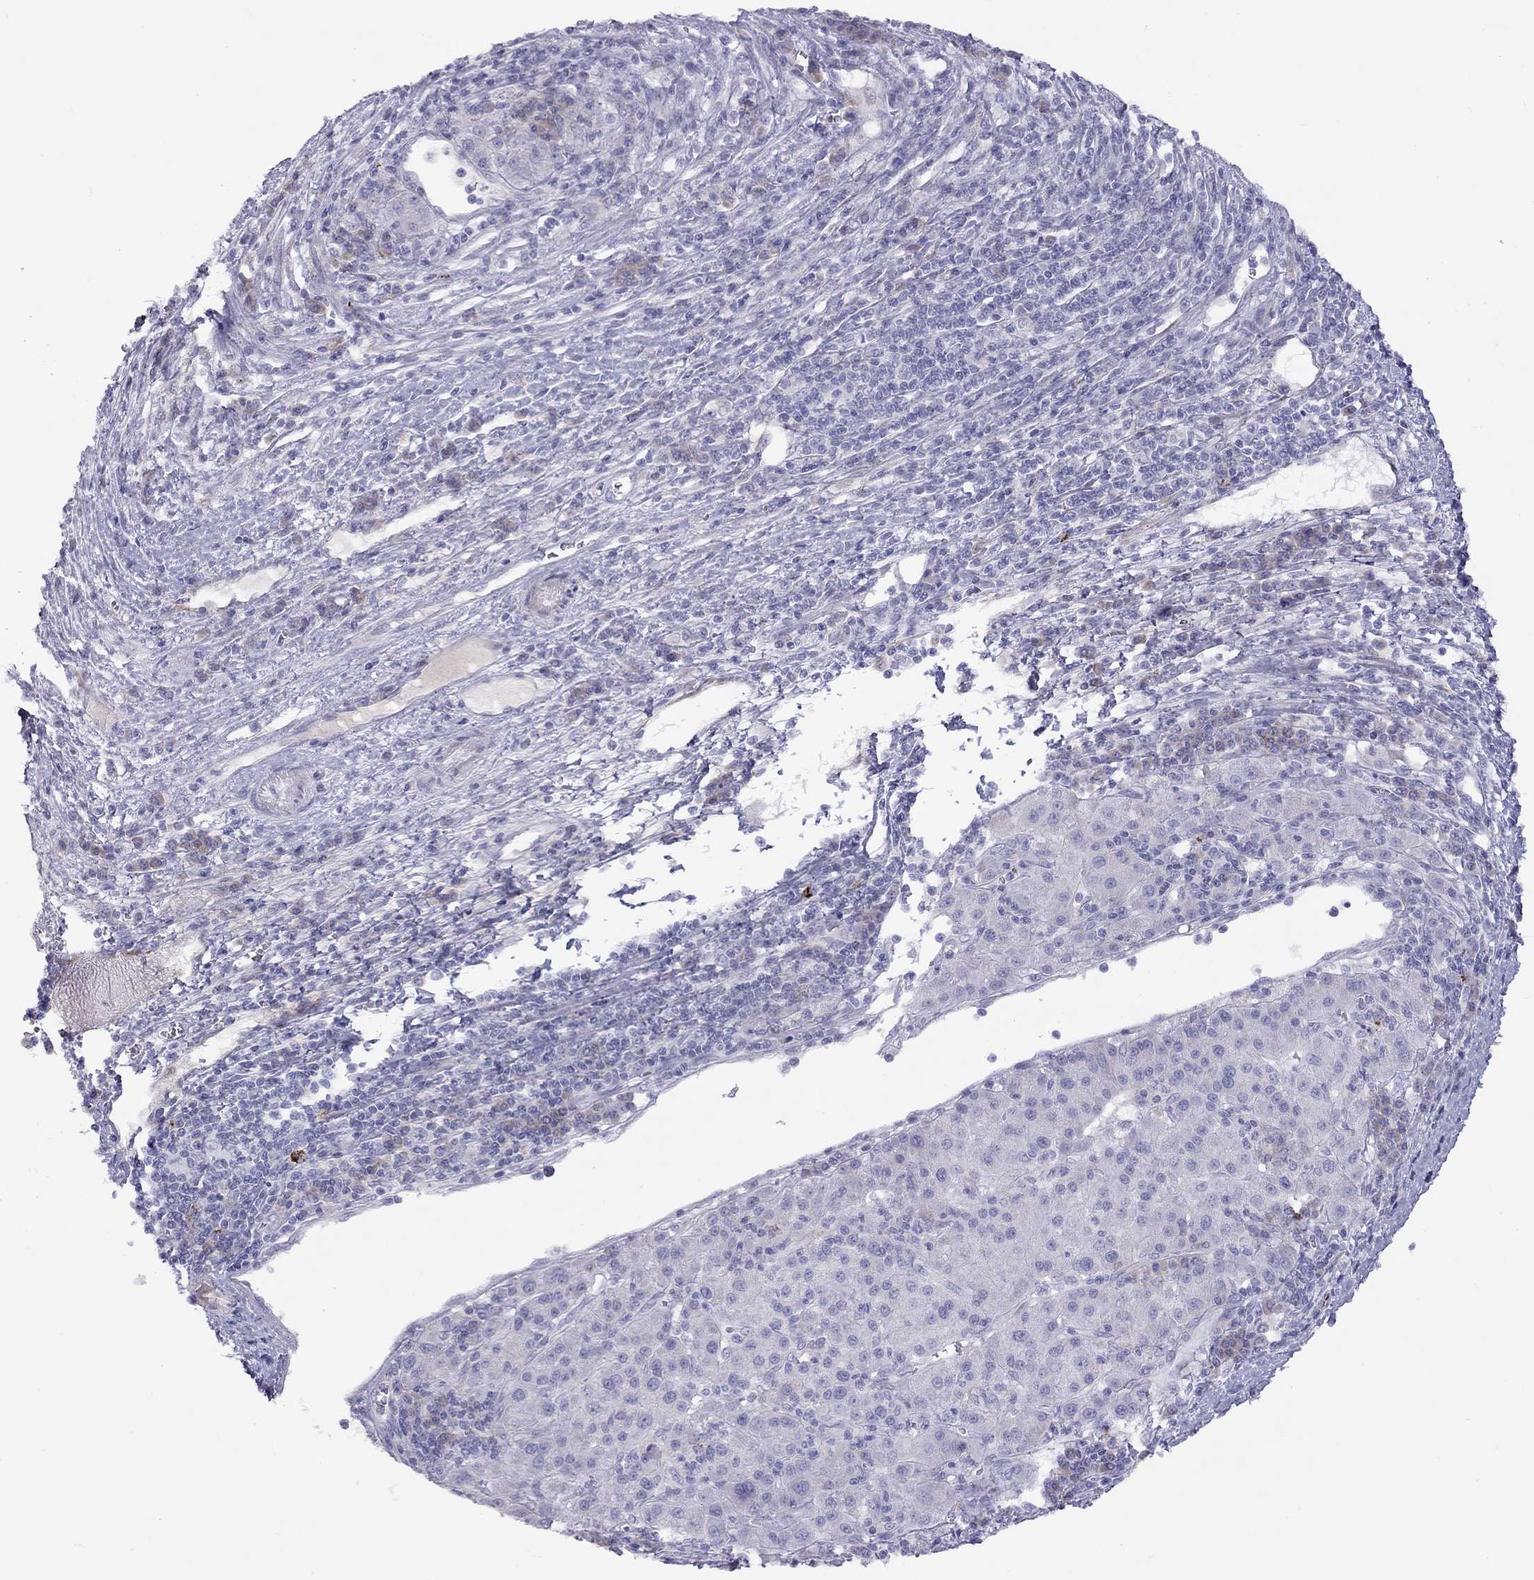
{"staining": {"intensity": "negative", "quantity": "none", "location": "none"}, "tissue": "liver cancer", "cell_type": "Tumor cells", "image_type": "cancer", "snomed": [{"axis": "morphology", "description": "Carcinoma, Hepatocellular, NOS"}, {"axis": "topography", "description": "Liver"}], "caption": "High magnification brightfield microscopy of liver cancer stained with DAB (3,3'-diaminobenzidine) (brown) and counterstained with hematoxylin (blue): tumor cells show no significant staining.", "gene": "CPNE4", "patient": {"sex": "female", "age": 60}}